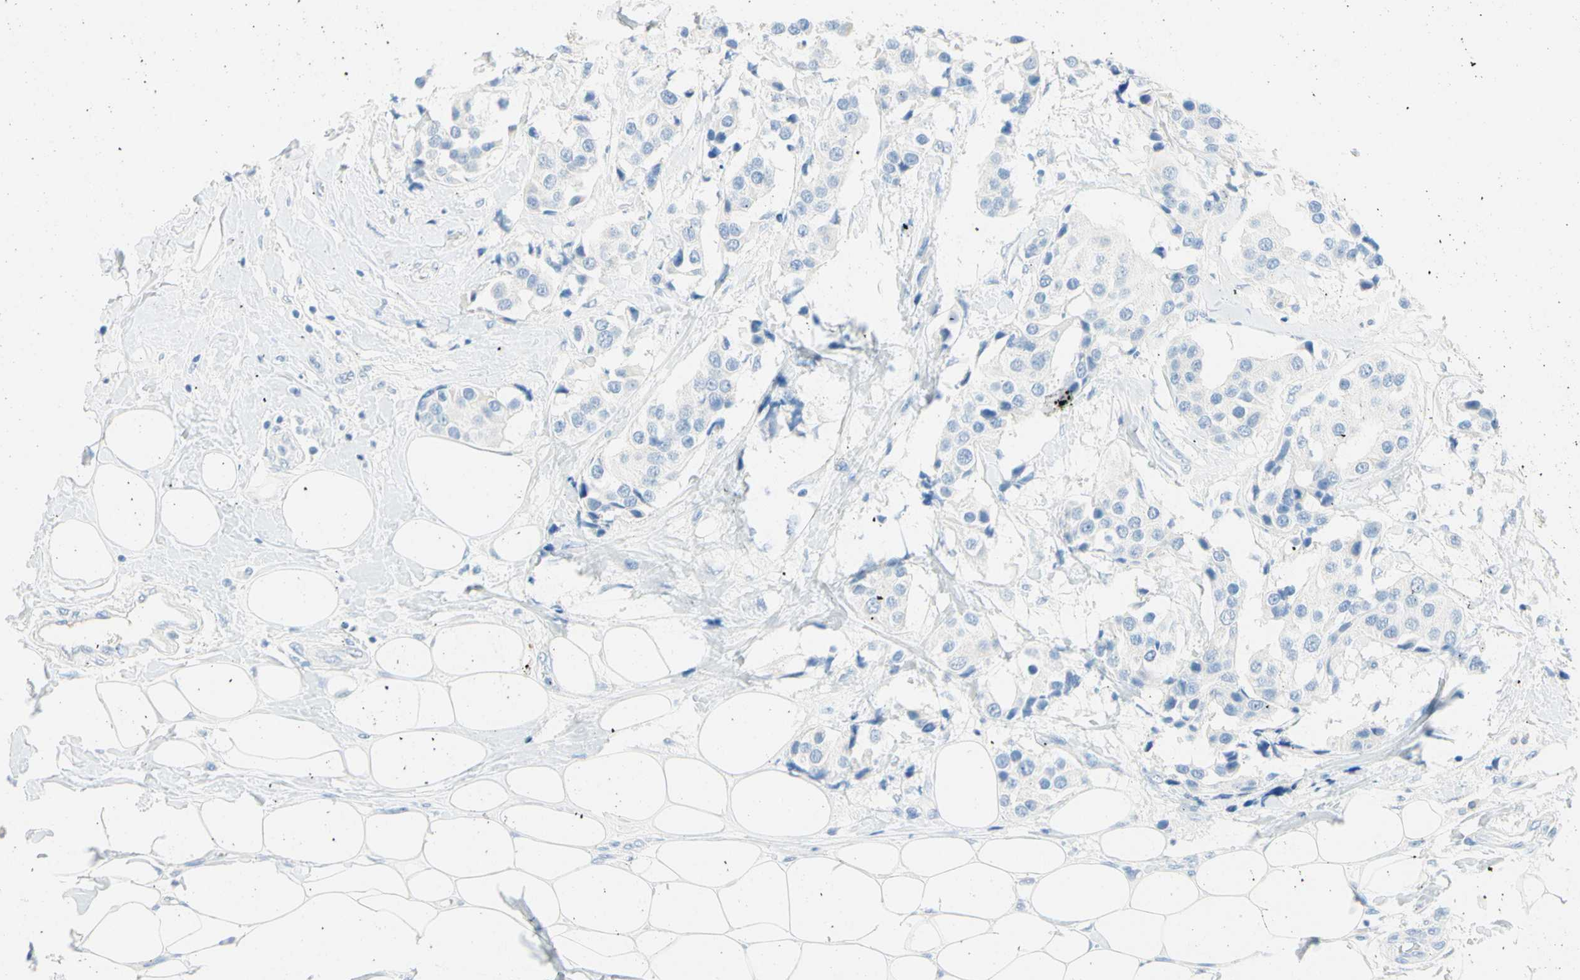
{"staining": {"intensity": "negative", "quantity": "none", "location": "none"}, "tissue": "breast cancer", "cell_type": "Tumor cells", "image_type": "cancer", "snomed": [{"axis": "morphology", "description": "Normal tissue, NOS"}, {"axis": "morphology", "description": "Duct carcinoma"}, {"axis": "topography", "description": "Breast"}], "caption": "This is a image of immunohistochemistry staining of breast cancer (invasive ductal carcinoma), which shows no positivity in tumor cells. (Immunohistochemistry (ihc), brightfield microscopy, high magnification).", "gene": "IL6ST", "patient": {"sex": "female", "age": 39}}